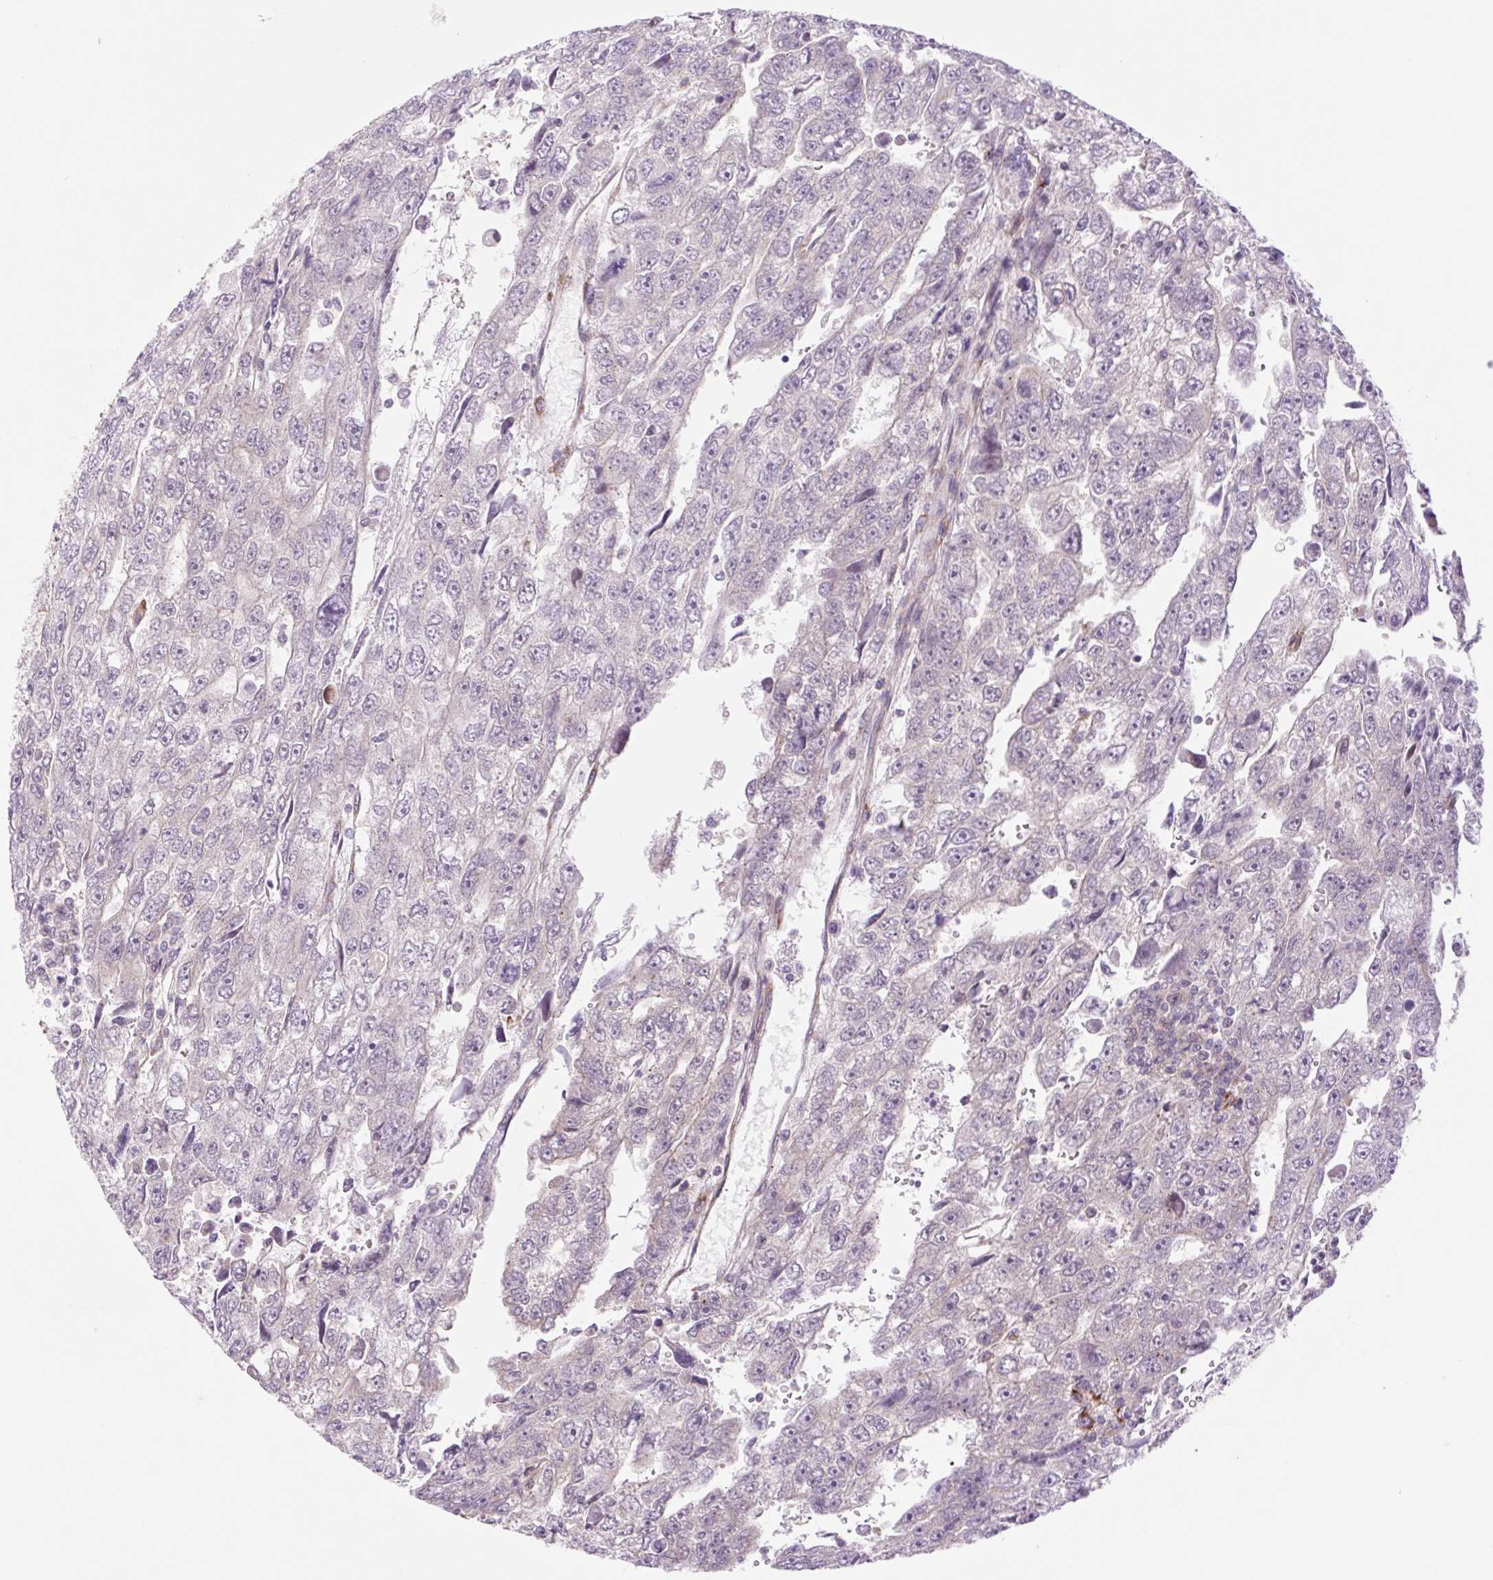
{"staining": {"intensity": "negative", "quantity": "none", "location": "none"}, "tissue": "testis cancer", "cell_type": "Tumor cells", "image_type": "cancer", "snomed": [{"axis": "morphology", "description": "Carcinoma, Embryonal, NOS"}, {"axis": "topography", "description": "Testis"}], "caption": "Histopathology image shows no protein staining in tumor cells of embryonal carcinoma (testis) tissue. The staining was performed using DAB to visualize the protein expression in brown, while the nuclei were stained in blue with hematoxylin (Magnification: 20x).", "gene": "COL5A1", "patient": {"sex": "male", "age": 20}}